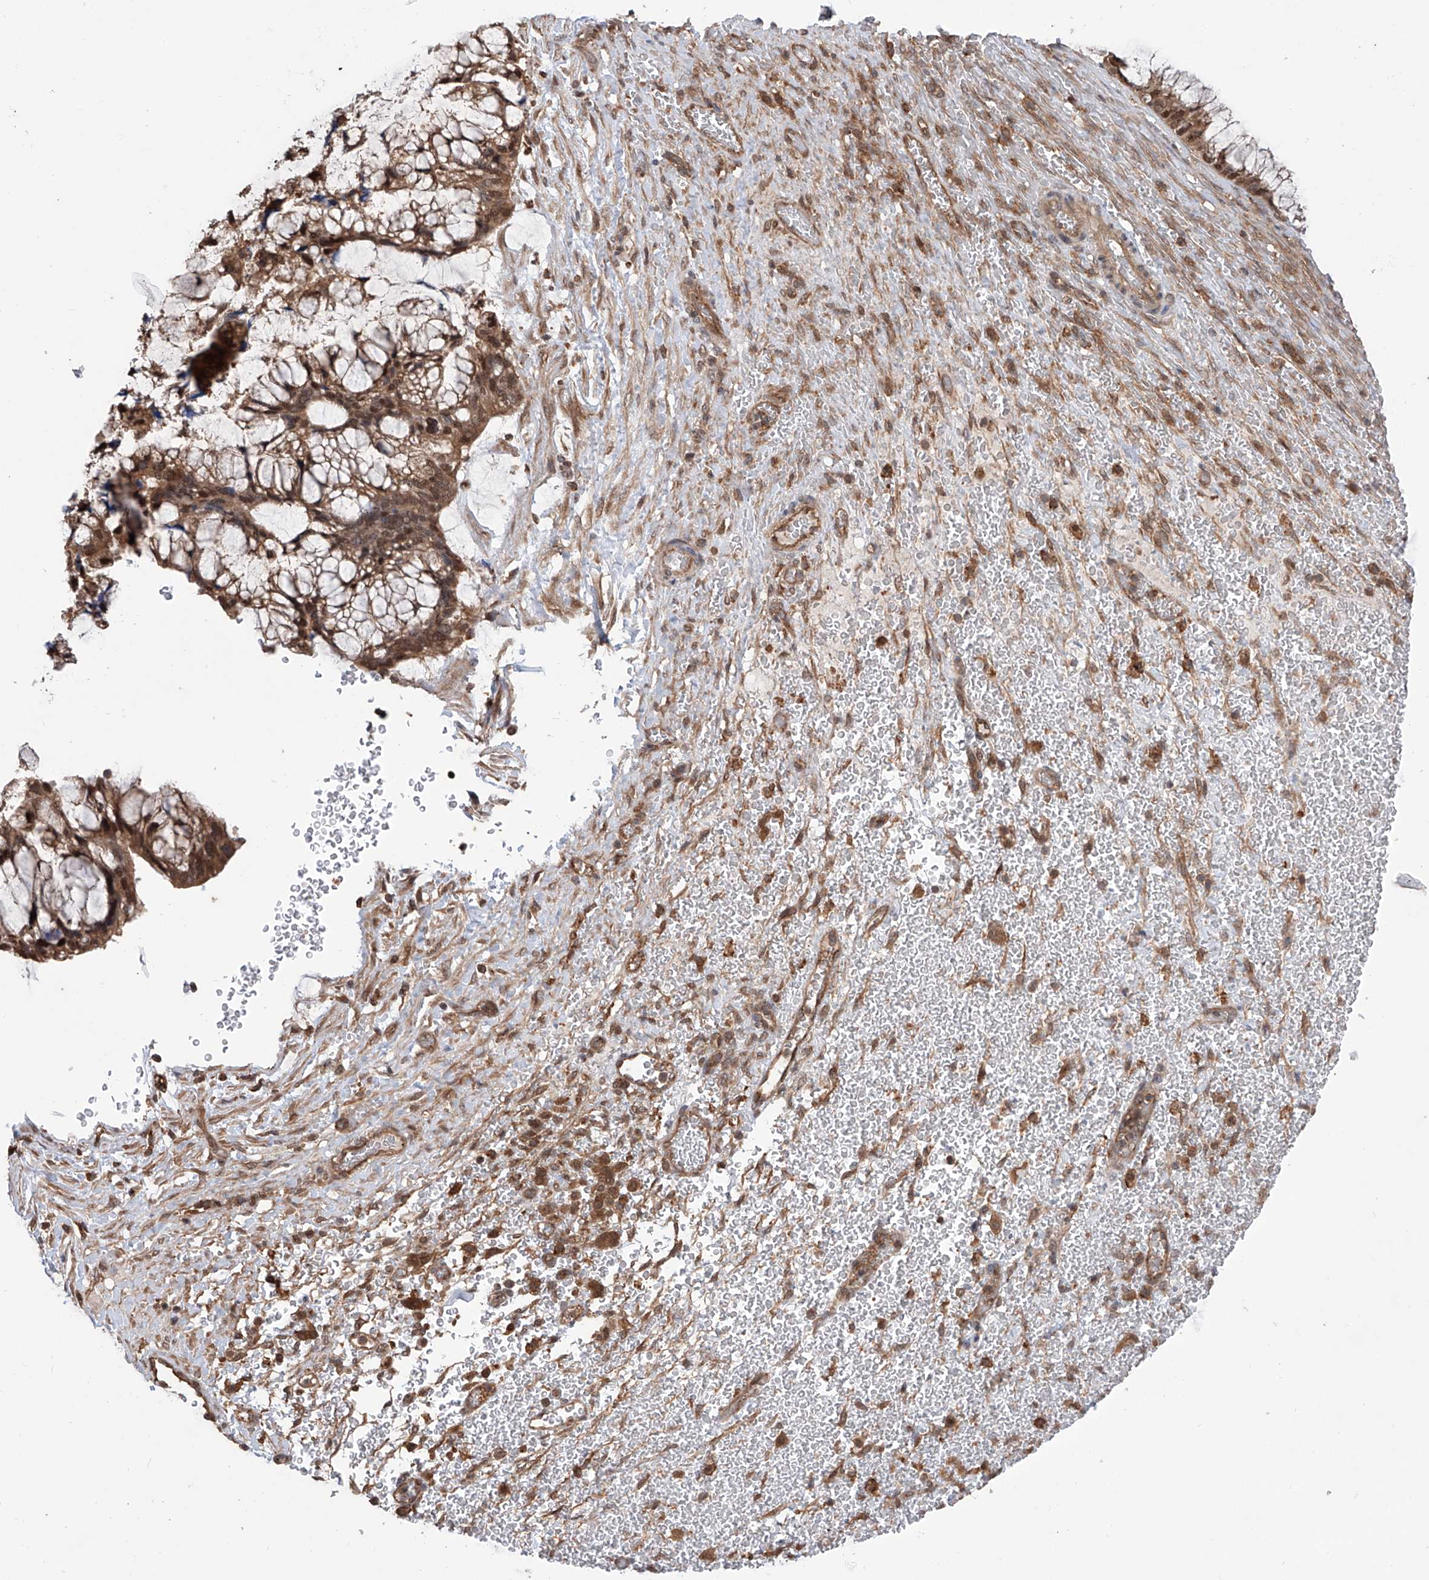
{"staining": {"intensity": "moderate", "quantity": ">75%", "location": "cytoplasmic/membranous,nuclear"}, "tissue": "ovarian cancer", "cell_type": "Tumor cells", "image_type": "cancer", "snomed": [{"axis": "morphology", "description": "Cystadenocarcinoma, mucinous, NOS"}, {"axis": "topography", "description": "Ovary"}], "caption": "A brown stain highlights moderate cytoplasmic/membranous and nuclear expression of a protein in human ovarian cancer tumor cells.", "gene": "HOXC8", "patient": {"sex": "female", "age": 37}}